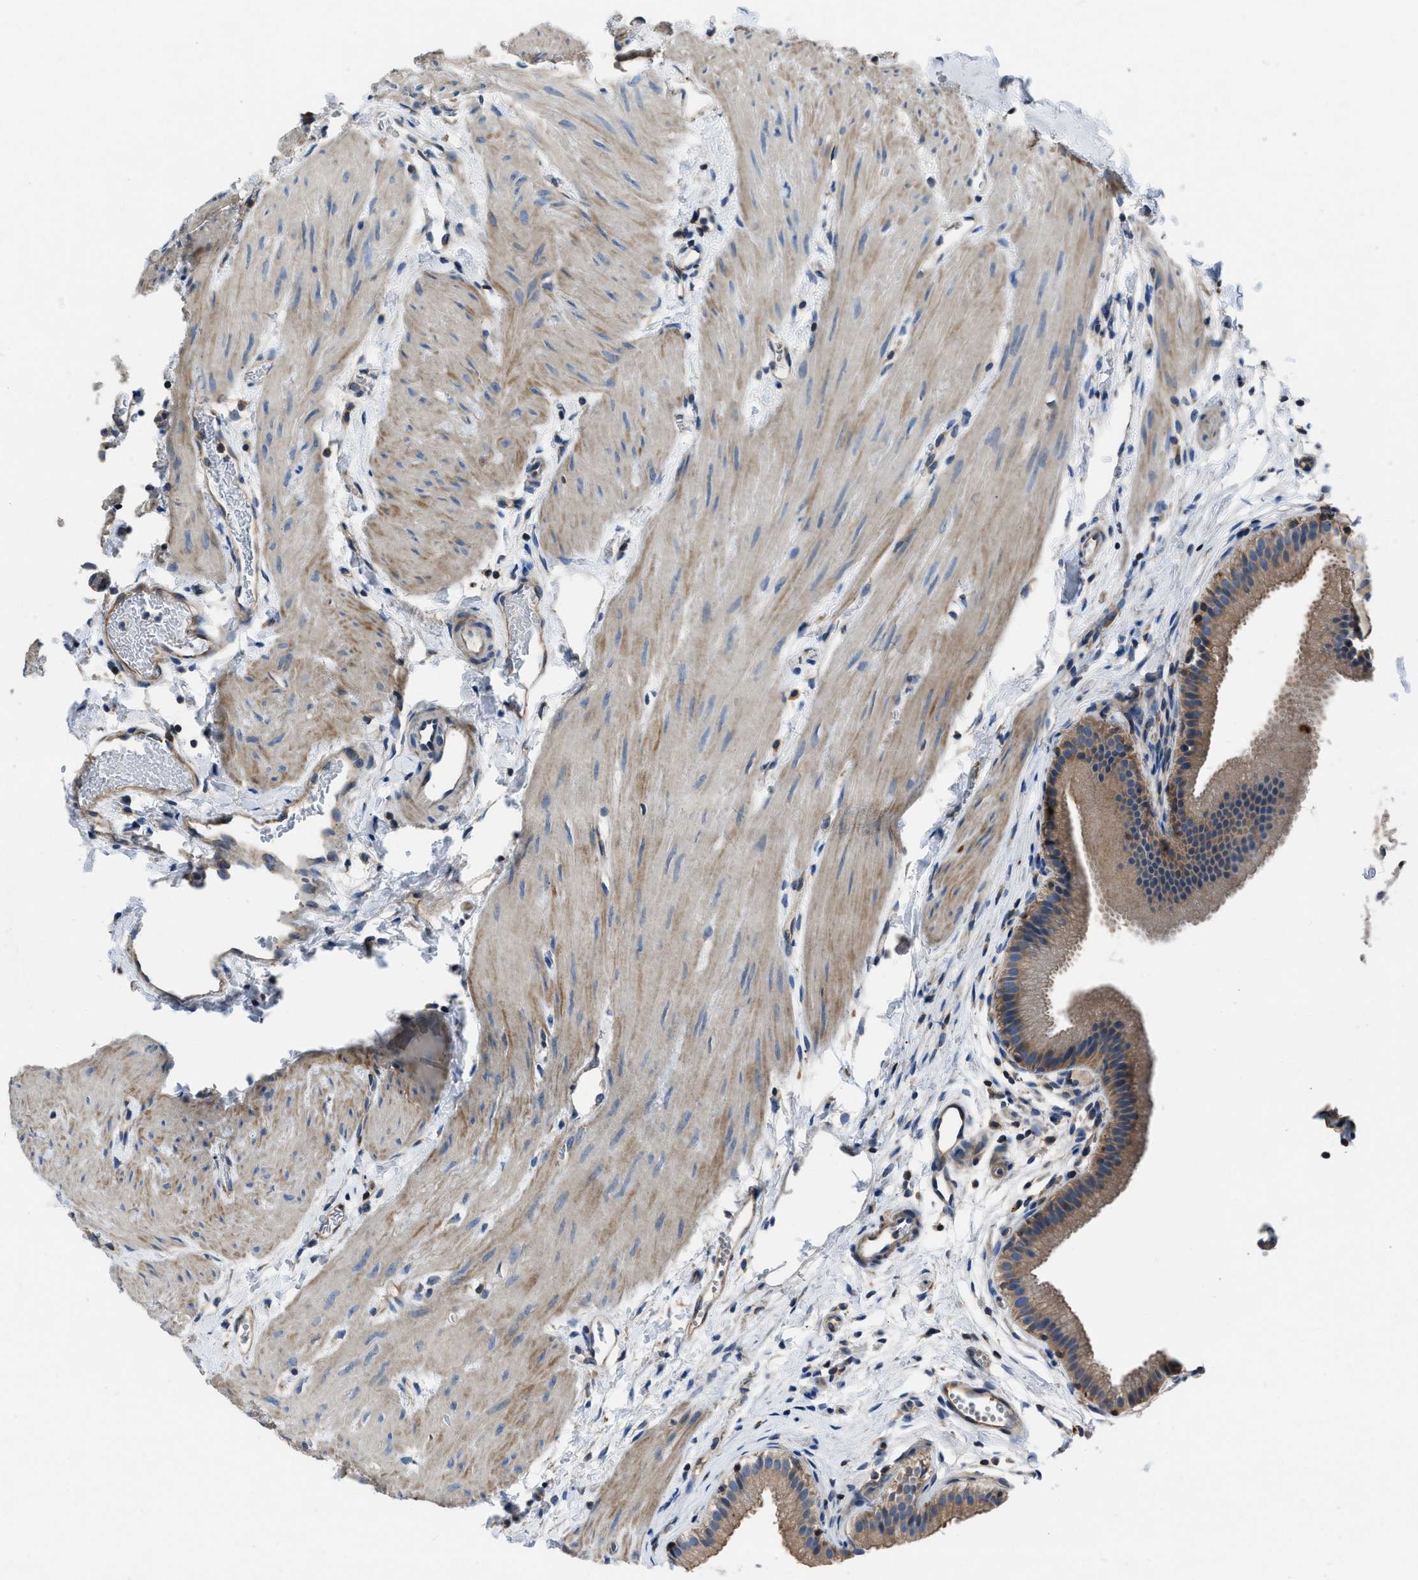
{"staining": {"intensity": "moderate", "quantity": ">75%", "location": "cytoplasmic/membranous"}, "tissue": "gallbladder", "cell_type": "Glandular cells", "image_type": "normal", "snomed": [{"axis": "morphology", "description": "Normal tissue, NOS"}, {"axis": "topography", "description": "Gallbladder"}], "caption": "This micrograph exhibits immunohistochemistry (IHC) staining of normal human gallbladder, with medium moderate cytoplasmic/membranous expression in about >75% of glandular cells.", "gene": "YARS1", "patient": {"sex": "female", "age": 26}}